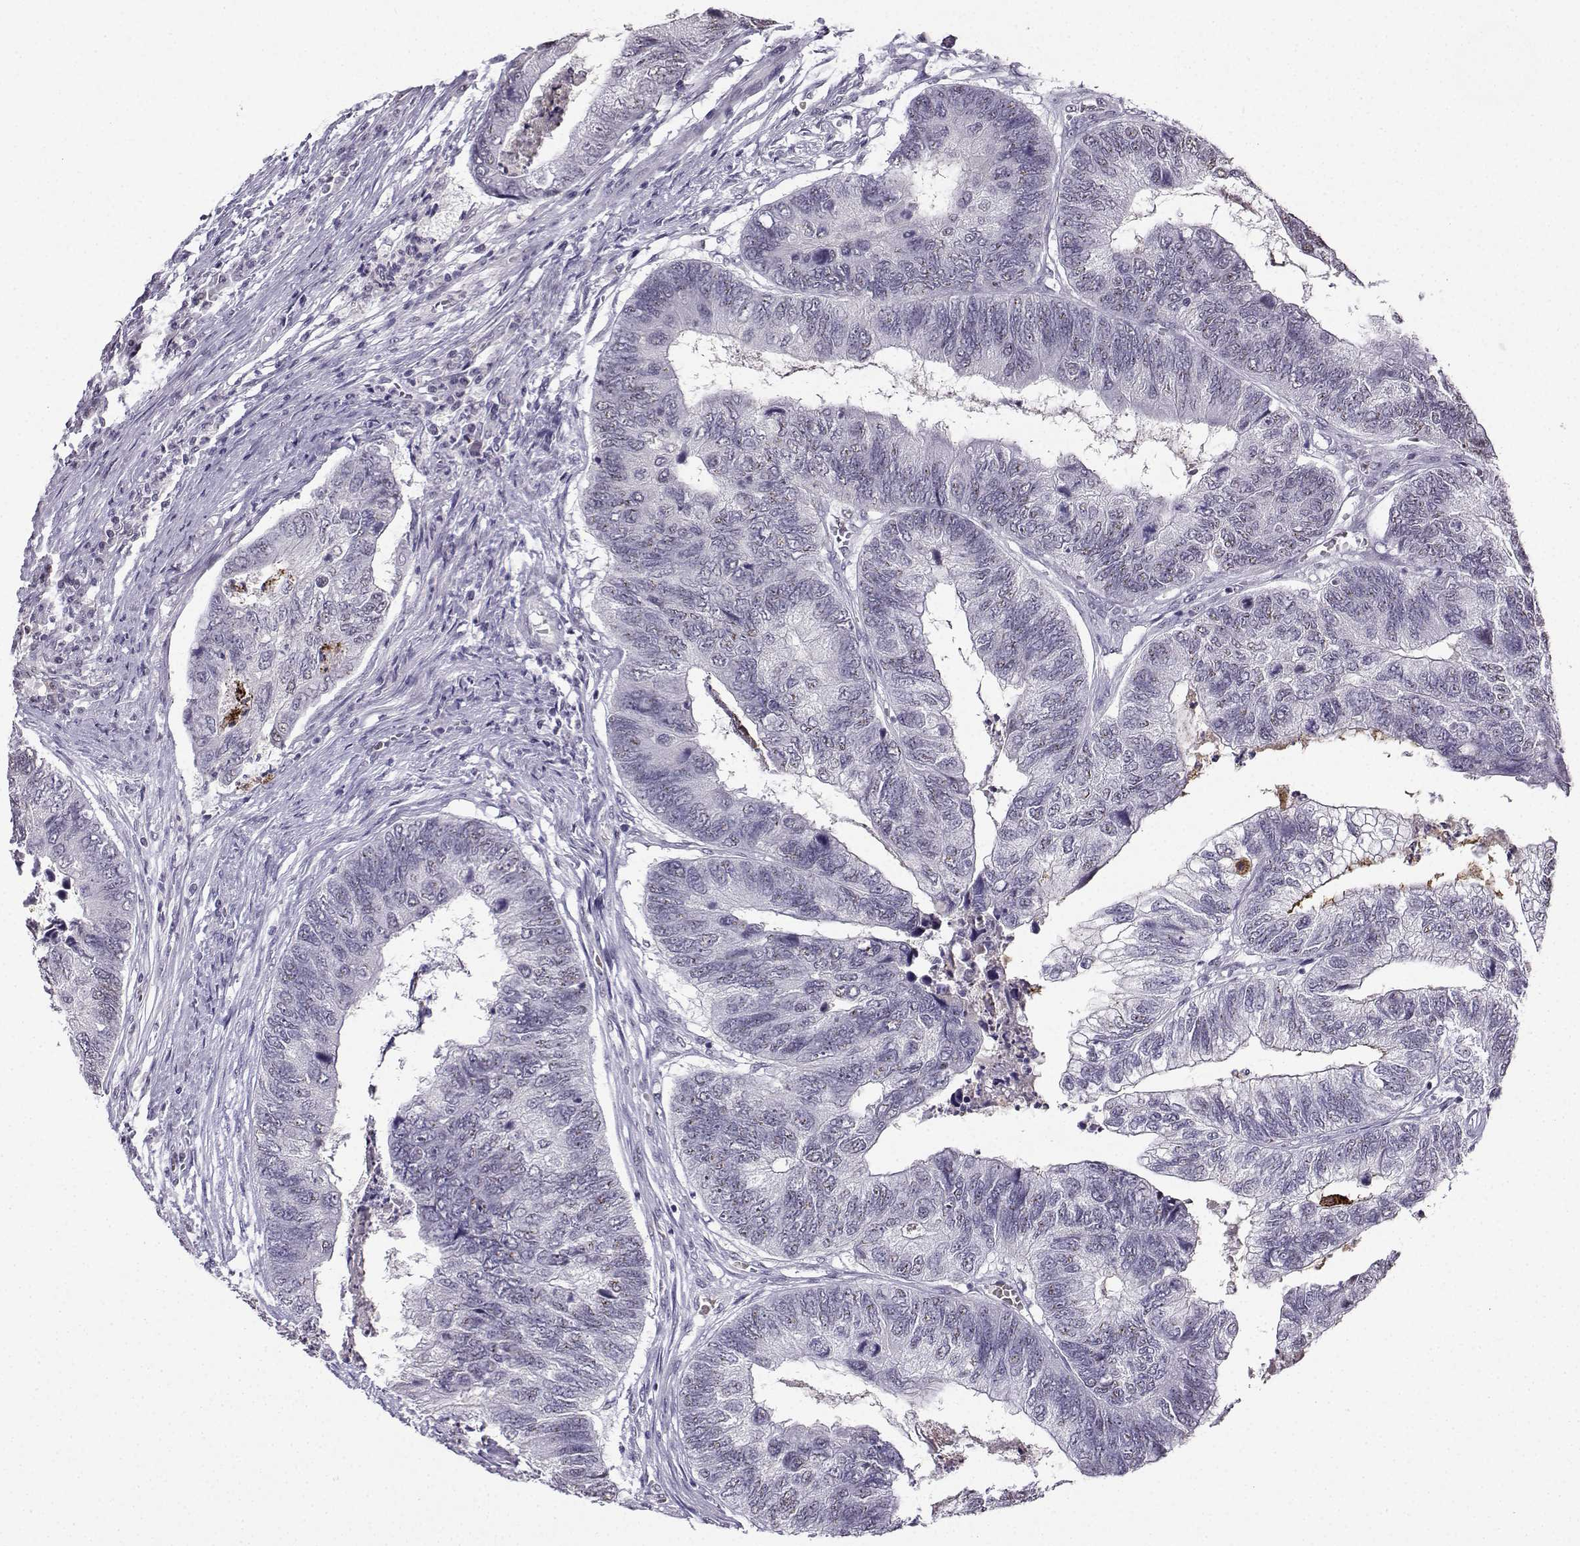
{"staining": {"intensity": "negative", "quantity": "none", "location": "none"}, "tissue": "colorectal cancer", "cell_type": "Tumor cells", "image_type": "cancer", "snomed": [{"axis": "morphology", "description": "Adenocarcinoma, NOS"}, {"axis": "topography", "description": "Colon"}], "caption": "Immunohistochemistry (IHC) micrograph of human adenocarcinoma (colorectal) stained for a protein (brown), which shows no expression in tumor cells. The staining was performed using DAB (3,3'-diaminobenzidine) to visualize the protein expression in brown, while the nuclei were stained in blue with hematoxylin (Magnification: 20x).", "gene": "LRFN2", "patient": {"sex": "female", "age": 67}}